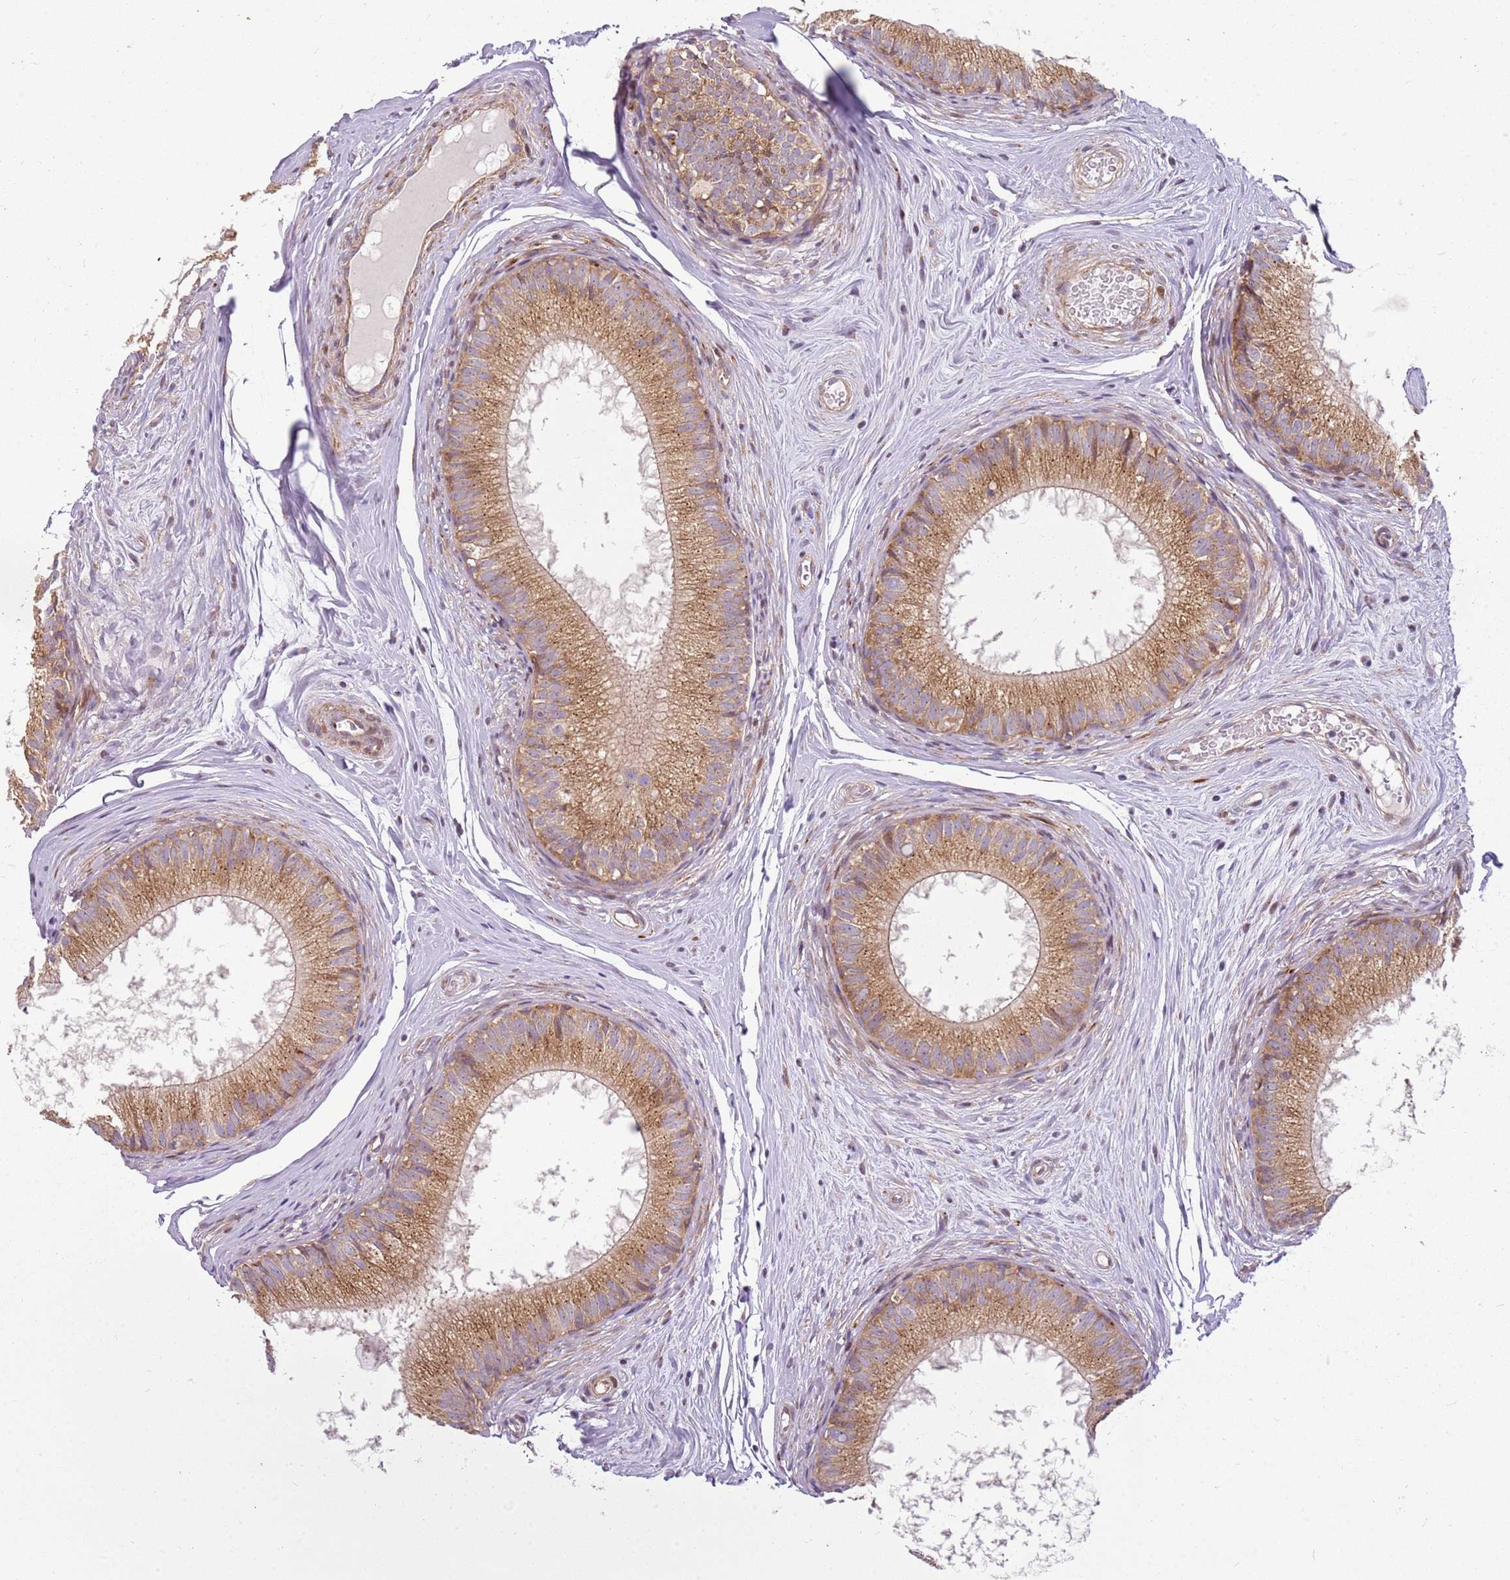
{"staining": {"intensity": "strong", "quantity": ">75%", "location": "cytoplasmic/membranous"}, "tissue": "epididymis", "cell_type": "Glandular cells", "image_type": "normal", "snomed": [{"axis": "morphology", "description": "Normal tissue, NOS"}, {"axis": "topography", "description": "Epididymis"}], "caption": "Glandular cells show high levels of strong cytoplasmic/membranous expression in approximately >75% of cells in benign epididymis.", "gene": "PVRIG", "patient": {"sex": "male", "age": 34}}